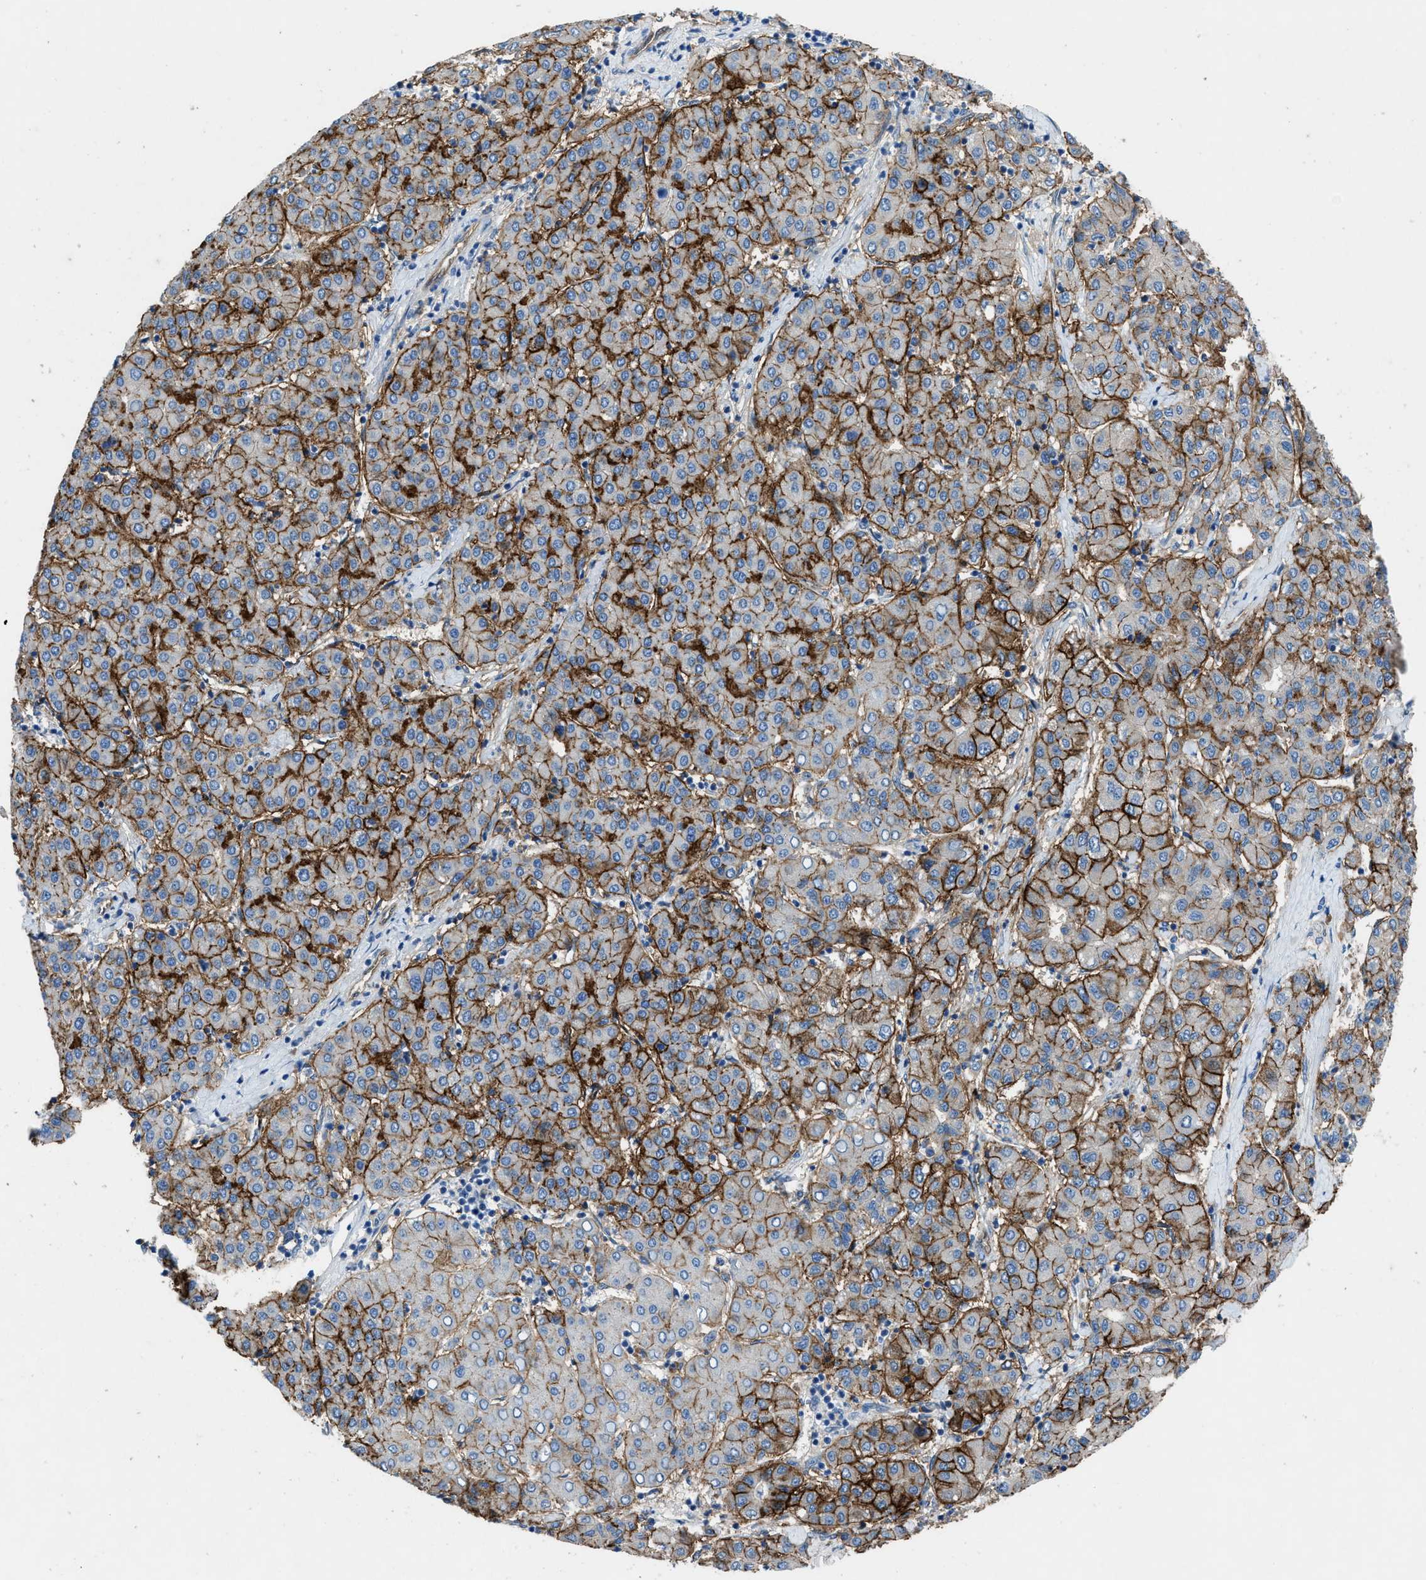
{"staining": {"intensity": "moderate", "quantity": ">75%", "location": "cytoplasmic/membranous"}, "tissue": "liver cancer", "cell_type": "Tumor cells", "image_type": "cancer", "snomed": [{"axis": "morphology", "description": "Carcinoma, Hepatocellular, NOS"}, {"axis": "topography", "description": "Liver"}], "caption": "A medium amount of moderate cytoplasmic/membranous expression is identified in approximately >75% of tumor cells in liver hepatocellular carcinoma tissue.", "gene": "PTGFRN", "patient": {"sex": "male", "age": 65}}